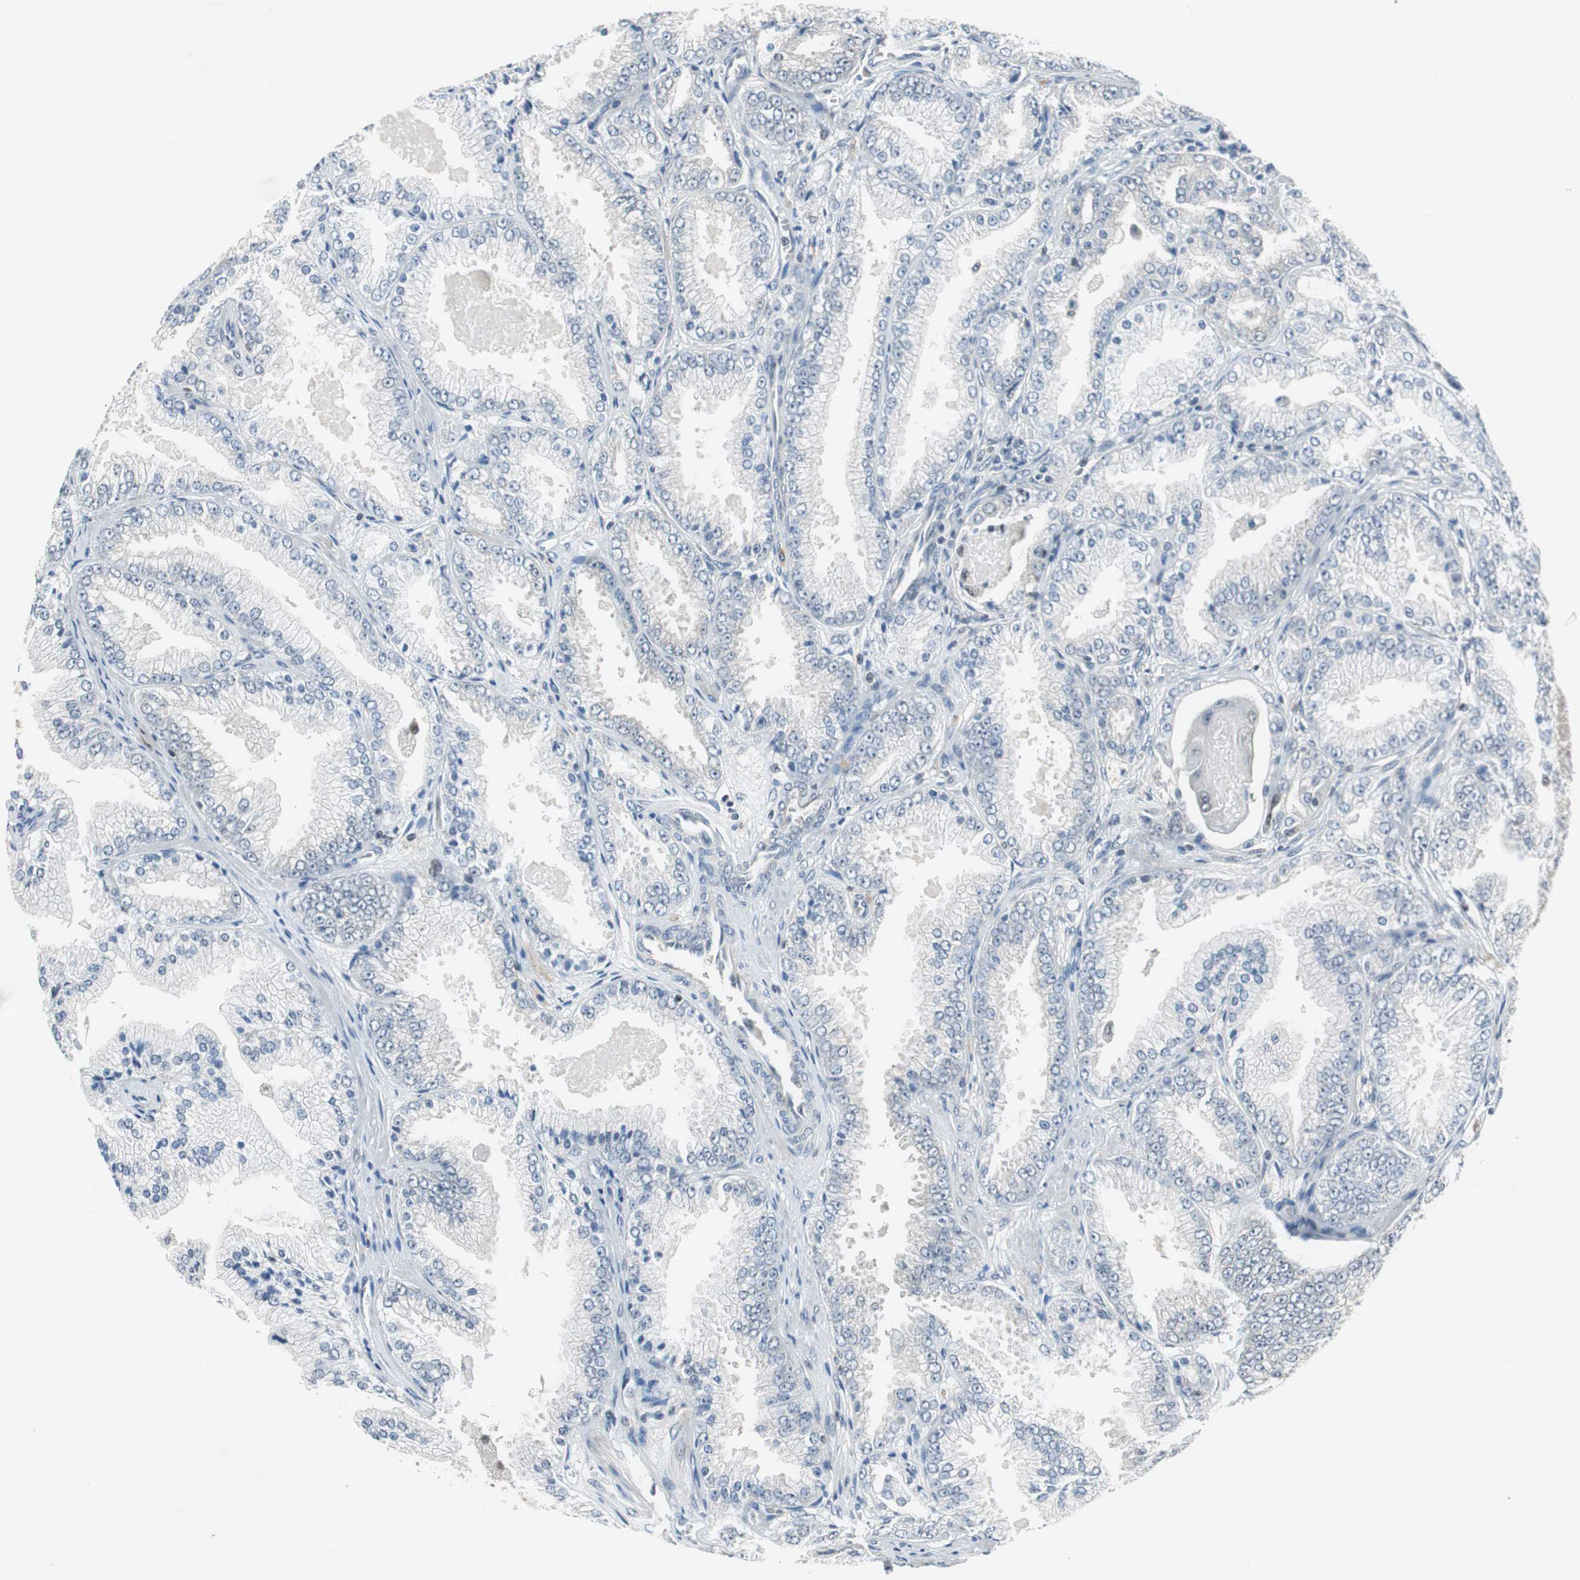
{"staining": {"intensity": "negative", "quantity": "none", "location": "none"}, "tissue": "prostate cancer", "cell_type": "Tumor cells", "image_type": "cancer", "snomed": [{"axis": "morphology", "description": "Adenocarcinoma, High grade"}, {"axis": "topography", "description": "Prostate"}], "caption": "Immunohistochemical staining of prostate high-grade adenocarcinoma reveals no significant staining in tumor cells.", "gene": "MAFB", "patient": {"sex": "male", "age": 61}}